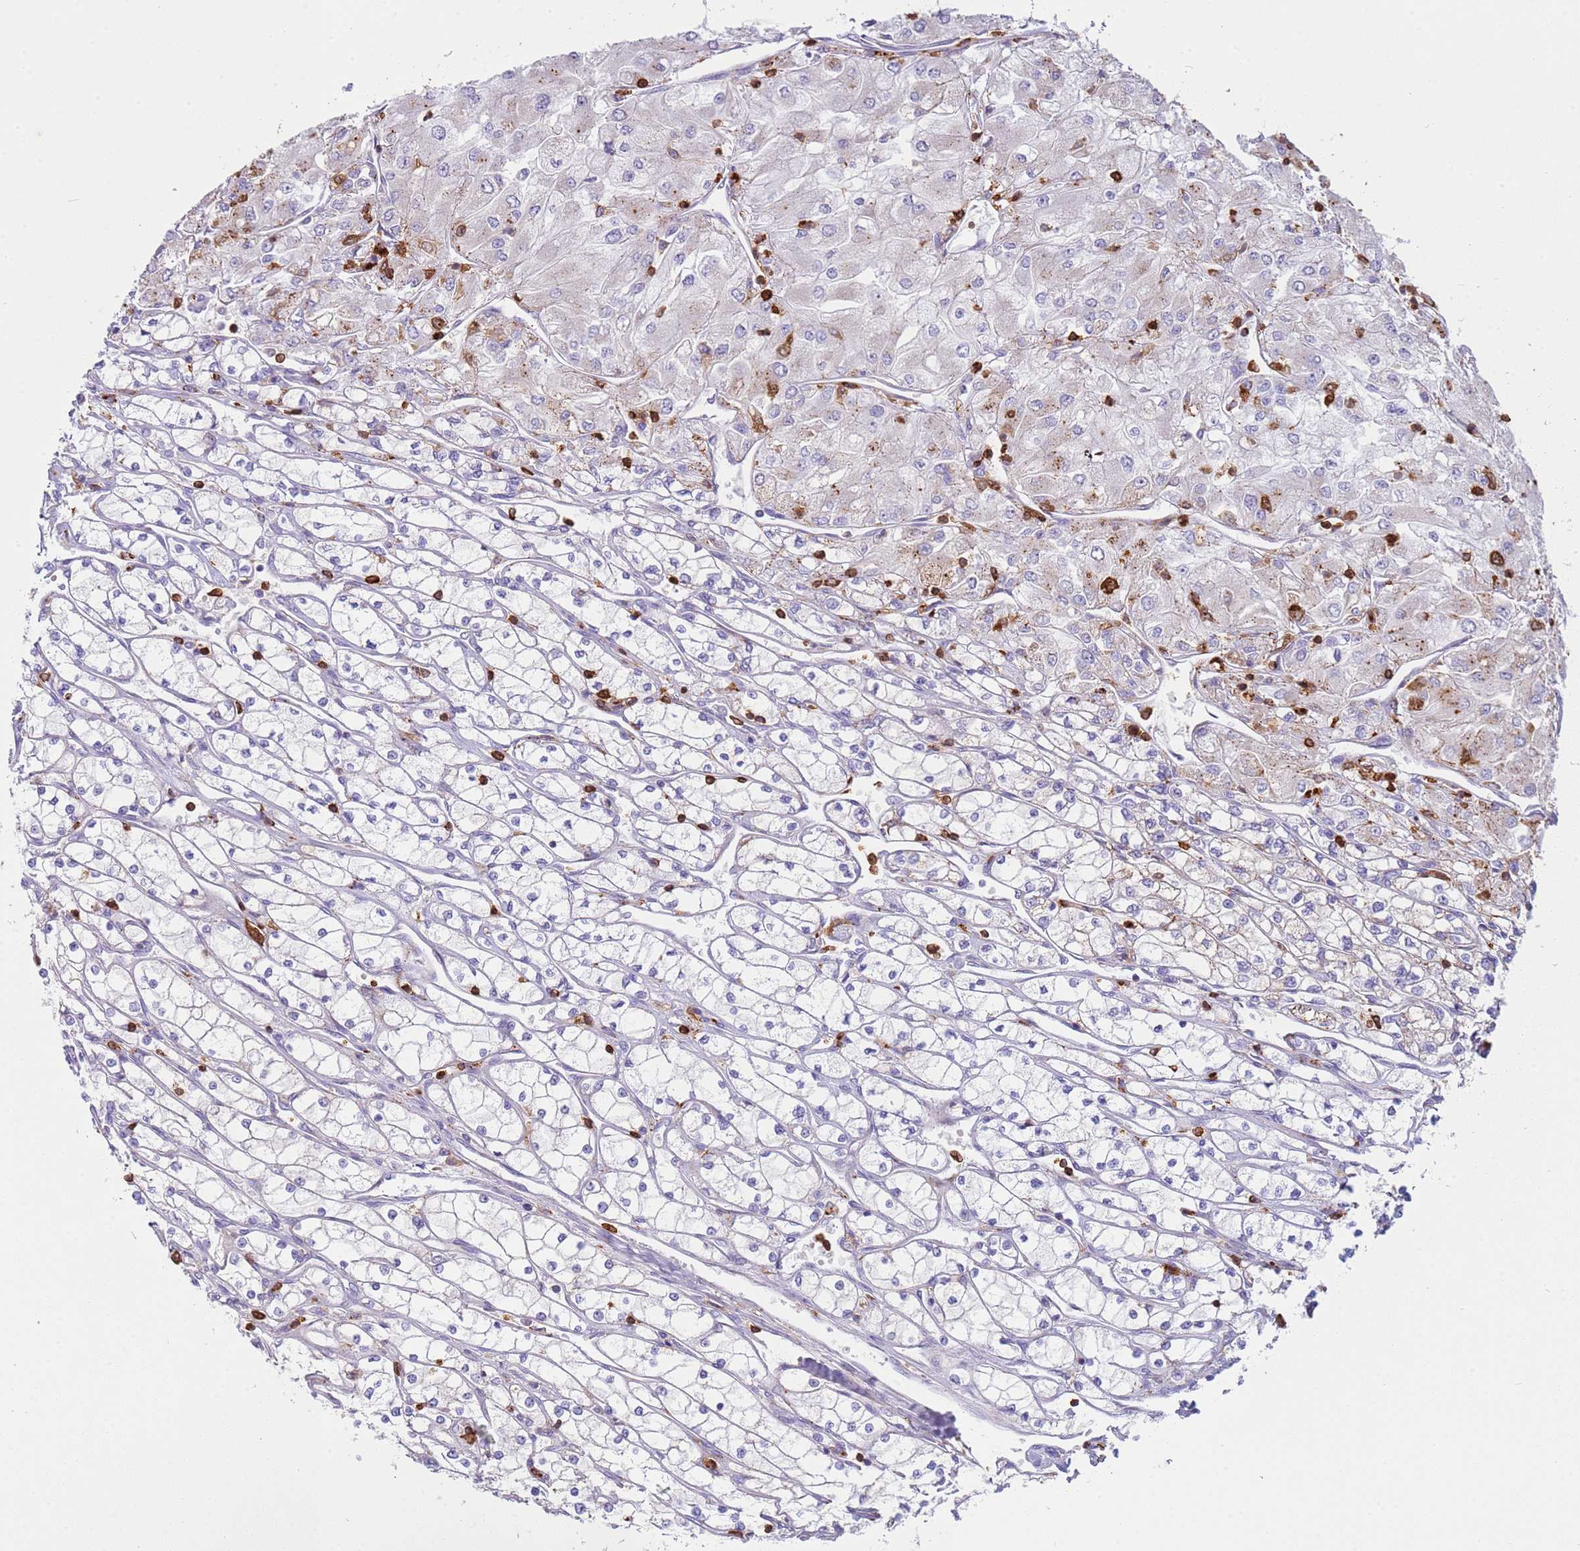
{"staining": {"intensity": "moderate", "quantity": "<25%", "location": "cytoplasmic/membranous"}, "tissue": "renal cancer", "cell_type": "Tumor cells", "image_type": "cancer", "snomed": [{"axis": "morphology", "description": "Adenocarcinoma, NOS"}, {"axis": "topography", "description": "Kidney"}], "caption": "Immunohistochemistry (IHC) micrograph of human renal cancer (adenocarcinoma) stained for a protein (brown), which exhibits low levels of moderate cytoplasmic/membranous expression in about <25% of tumor cells.", "gene": "TTPAL", "patient": {"sex": "male", "age": 80}}